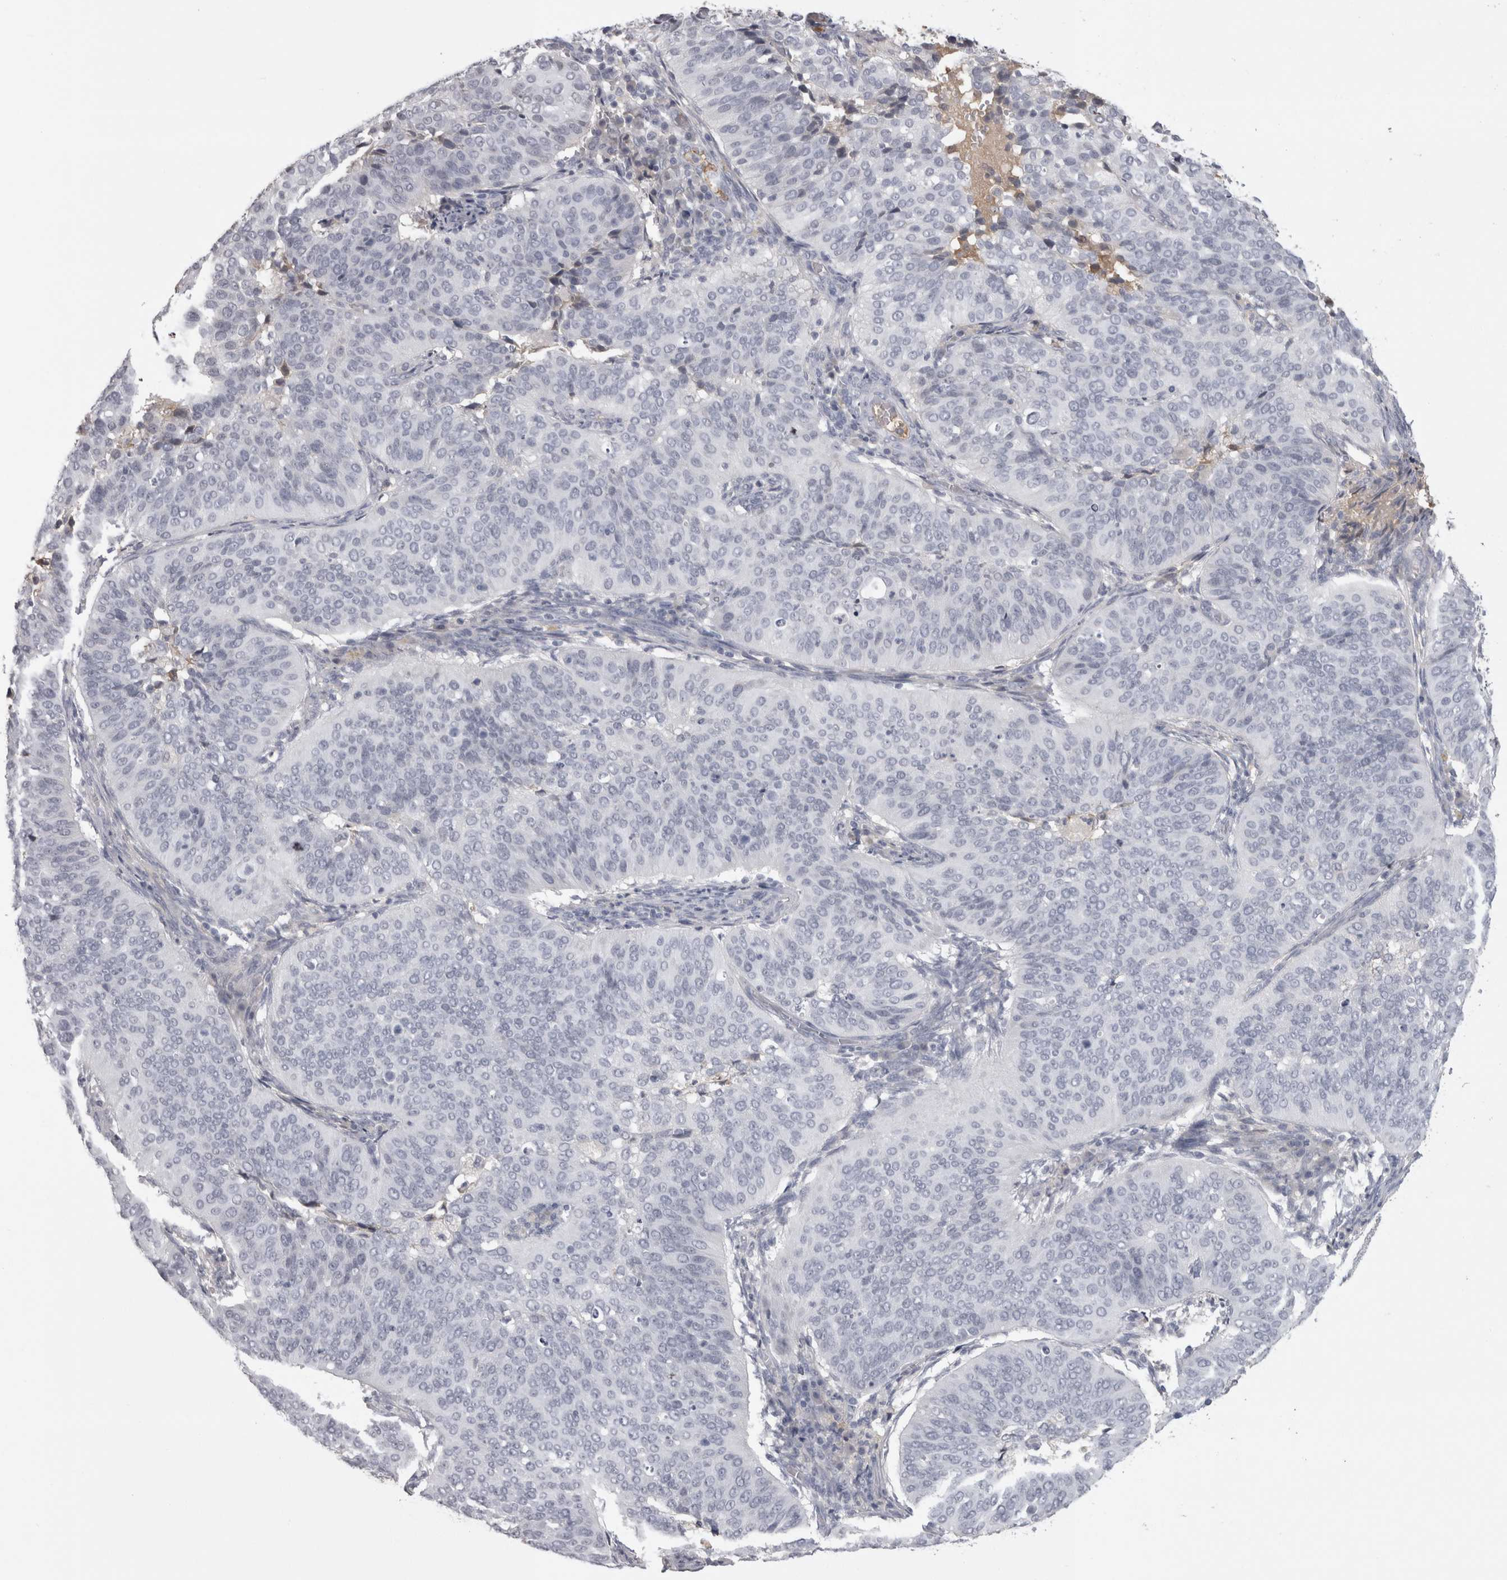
{"staining": {"intensity": "negative", "quantity": "none", "location": "none"}, "tissue": "cervical cancer", "cell_type": "Tumor cells", "image_type": "cancer", "snomed": [{"axis": "morphology", "description": "Normal tissue, NOS"}, {"axis": "morphology", "description": "Squamous cell carcinoma, NOS"}, {"axis": "topography", "description": "Cervix"}], "caption": "High power microscopy photomicrograph of an immunohistochemistry (IHC) histopathology image of cervical squamous cell carcinoma, revealing no significant expression in tumor cells.", "gene": "SAA4", "patient": {"sex": "female", "age": 39}}